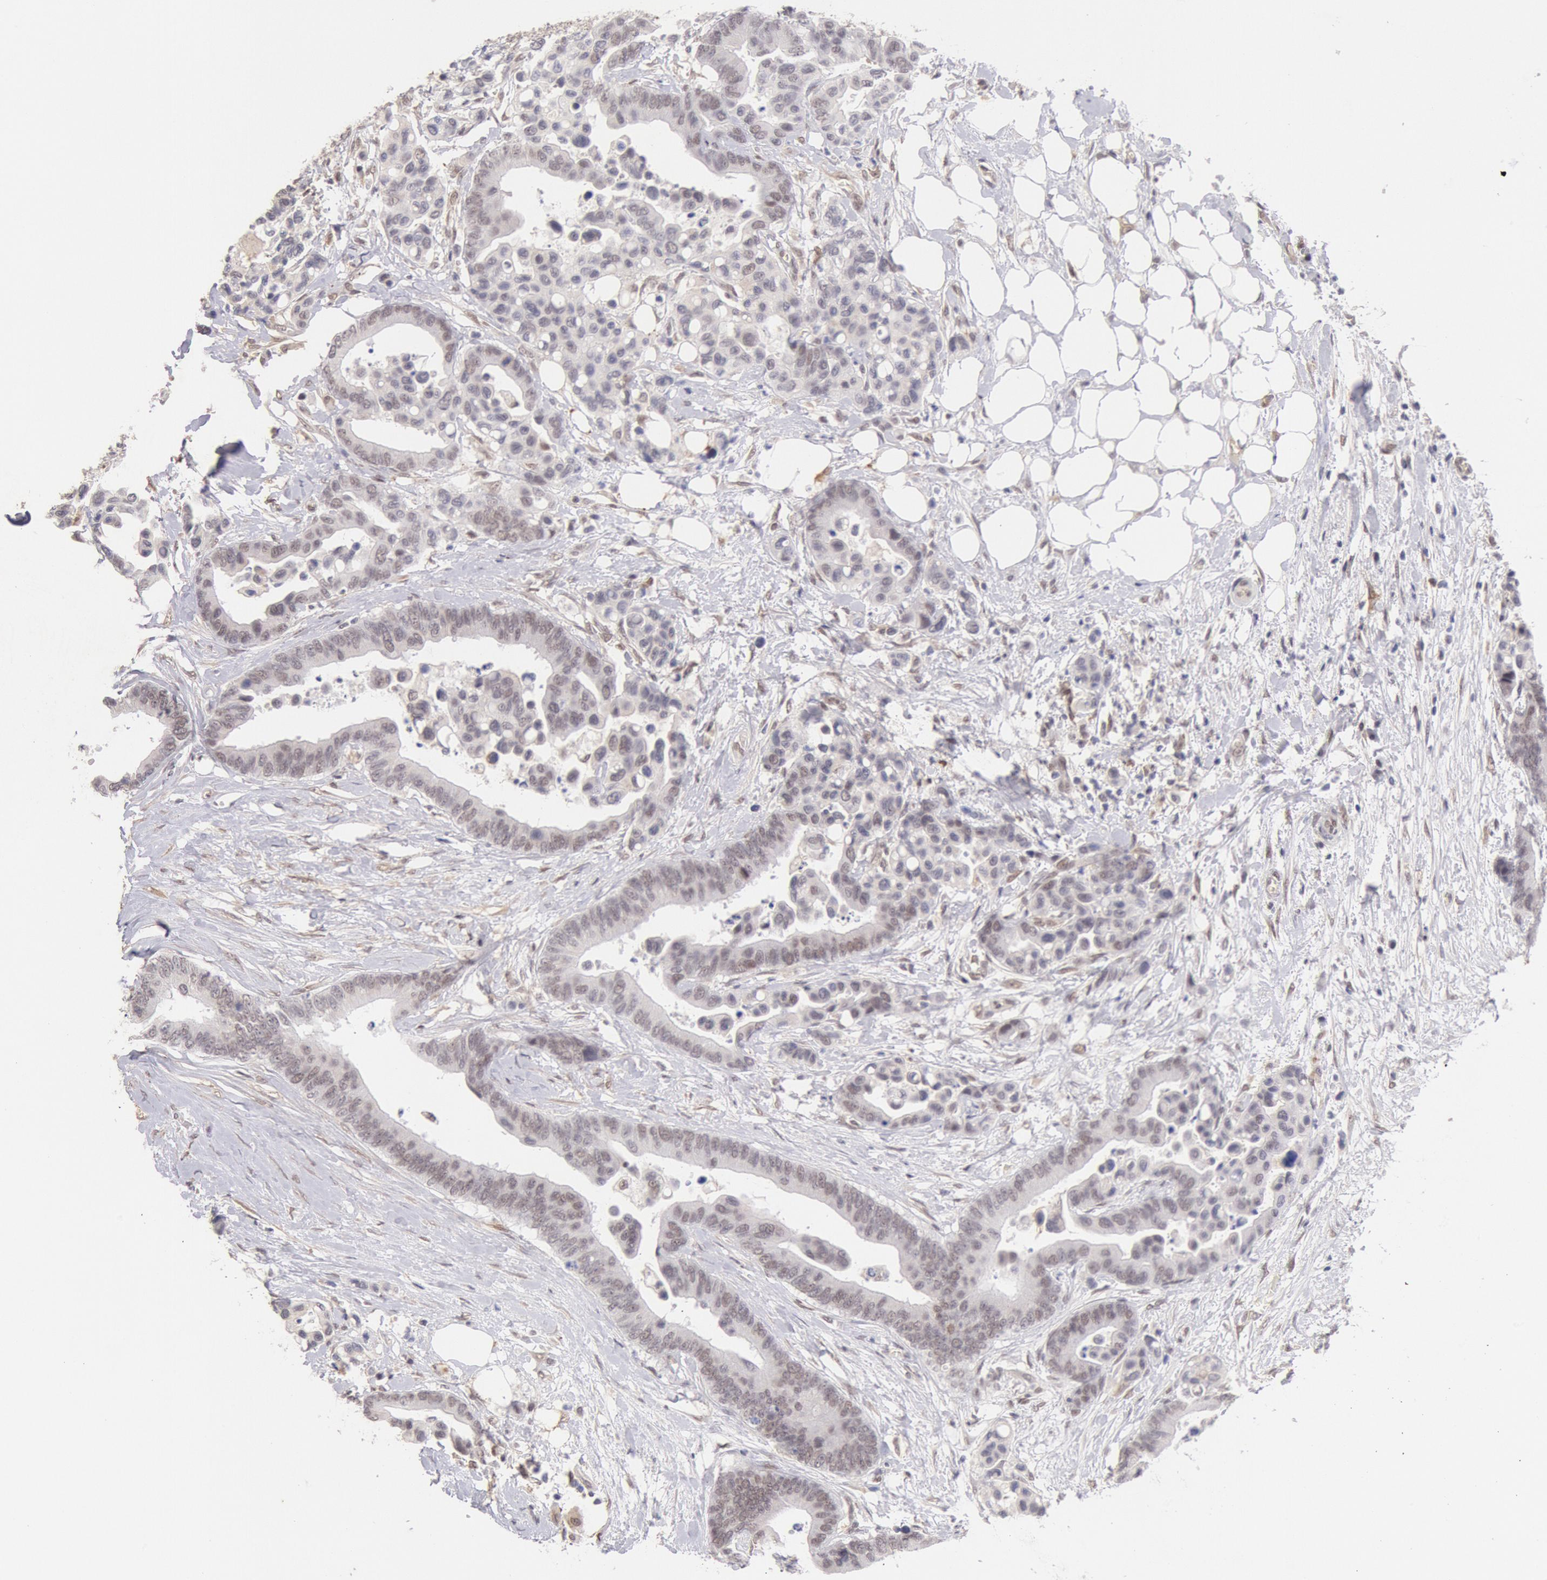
{"staining": {"intensity": "weak", "quantity": "<25%", "location": "nuclear"}, "tissue": "colorectal cancer", "cell_type": "Tumor cells", "image_type": "cancer", "snomed": [{"axis": "morphology", "description": "Adenocarcinoma, NOS"}, {"axis": "topography", "description": "Colon"}], "caption": "IHC photomicrograph of adenocarcinoma (colorectal) stained for a protein (brown), which exhibits no staining in tumor cells.", "gene": "CDKN2B", "patient": {"sex": "male", "age": 82}}